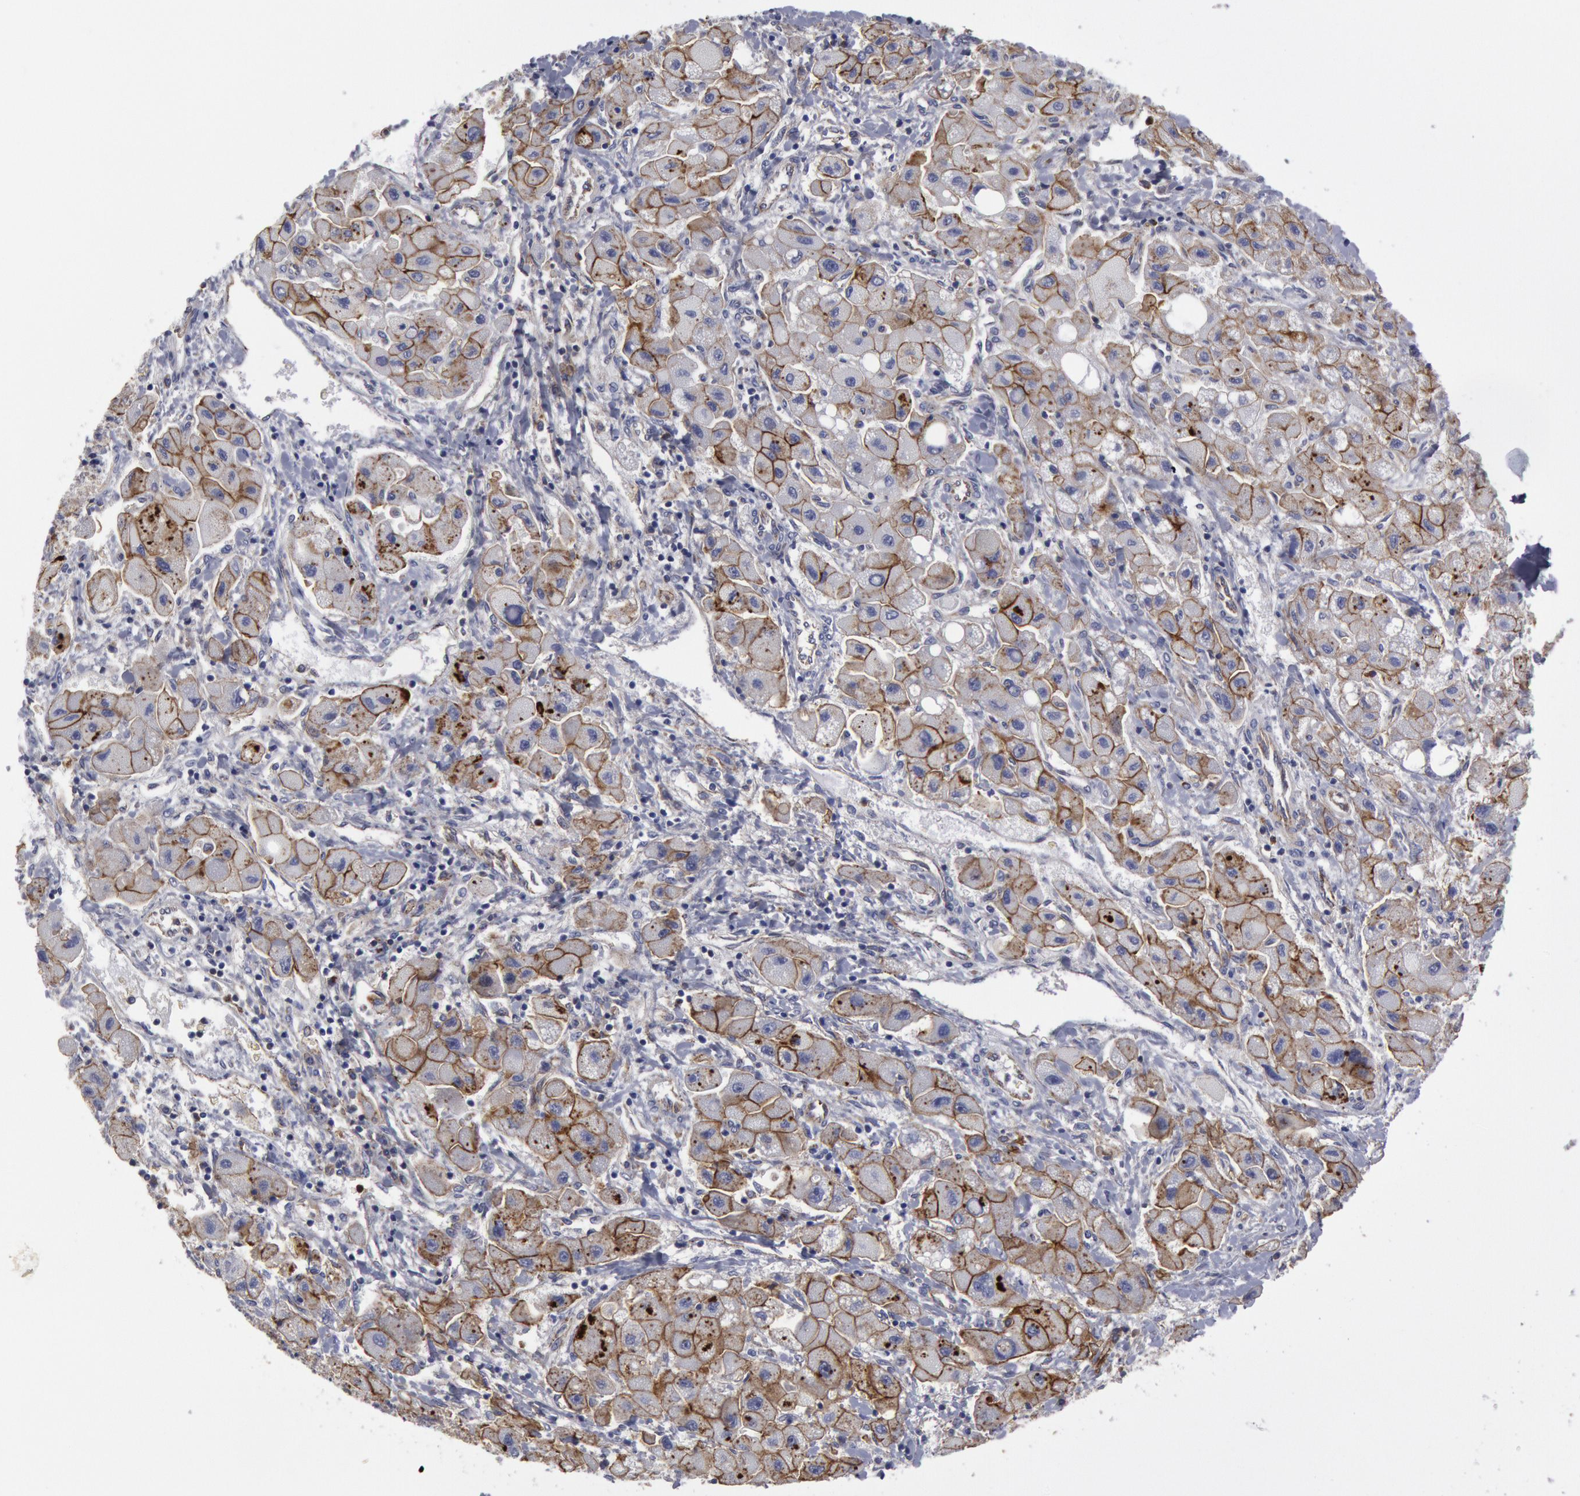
{"staining": {"intensity": "weak", "quantity": "25%-75%", "location": "cytoplasmic/membranous"}, "tissue": "liver cancer", "cell_type": "Tumor cells", "image_type": "cancer", "snomed": [{"axis": "morphology", "description": "Carcinoma, Hepatocellular, NOS"}, {"axis": "topography", "description": "Liver"}], "caption": "A brown stain shows weak cytoplasmic/membranous positivity of a protein in liver cancer tumor cells.", "gene": "FLOT1", "patient": {"sex": "male", "age": 24}}